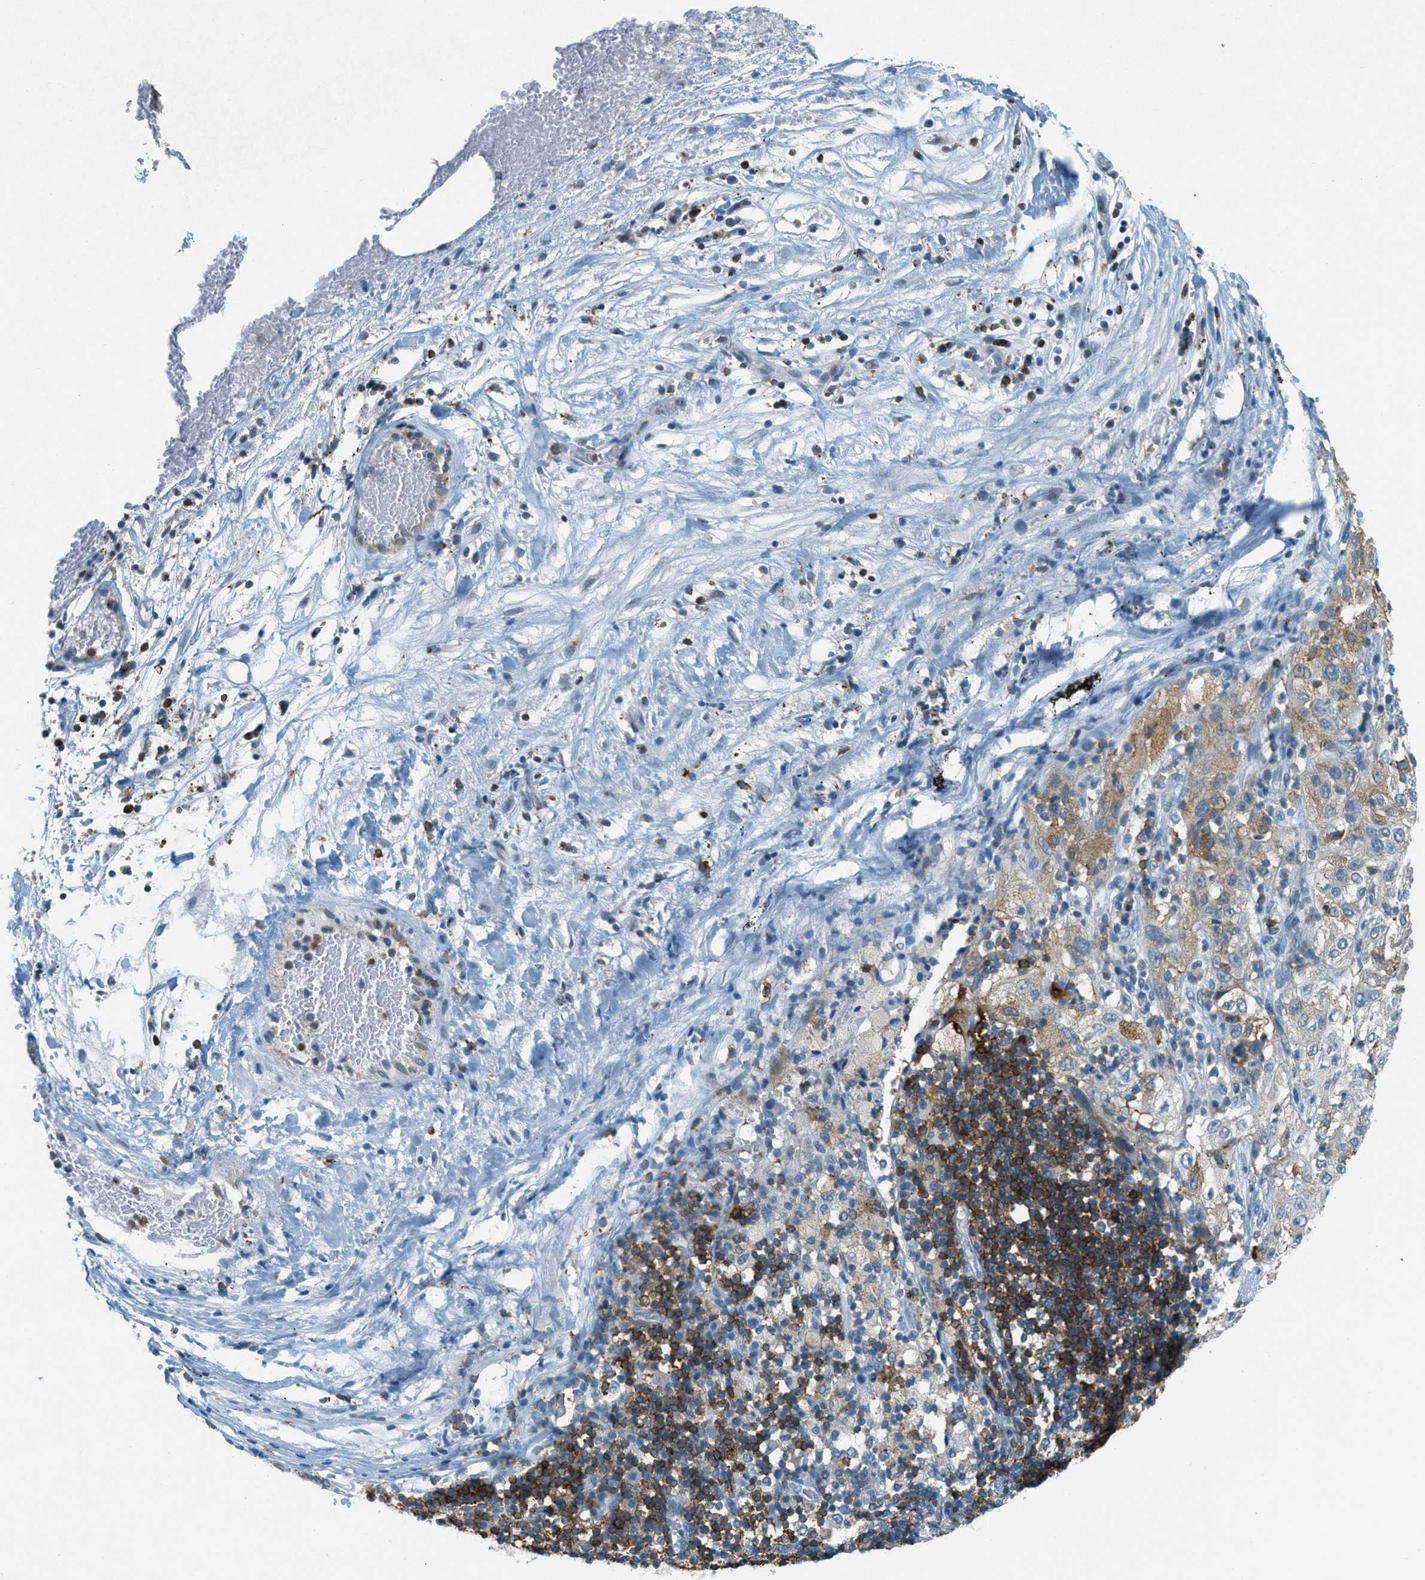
{"staining": {"intensity": "moderate", "quantity": ">75%", "location": "cytoplasmic/membranous"}, "tissue": "lung cancer", "cell_type": "Tumor cells", "image_type": "cancer", "snomed": [{"axis": "morphology", "description": "Inflammation, NOS"}, {"axis": "morphology", "description": "Squamous cell carcinoma, NOS"}, {"axis": "topography", "description": "Lymph node"}, {"axis": "topography", "description": "Soft tissue"}, {"axis": "topography", "description": "Lung"}], "caption": "Squamous cell carcinoma (lung) stained for a protein exhibits moderate cytoplasmic/membranous positivity in tumor cells.", "gene": "FYN", "patient": {"sex": "male", "age": 66}}